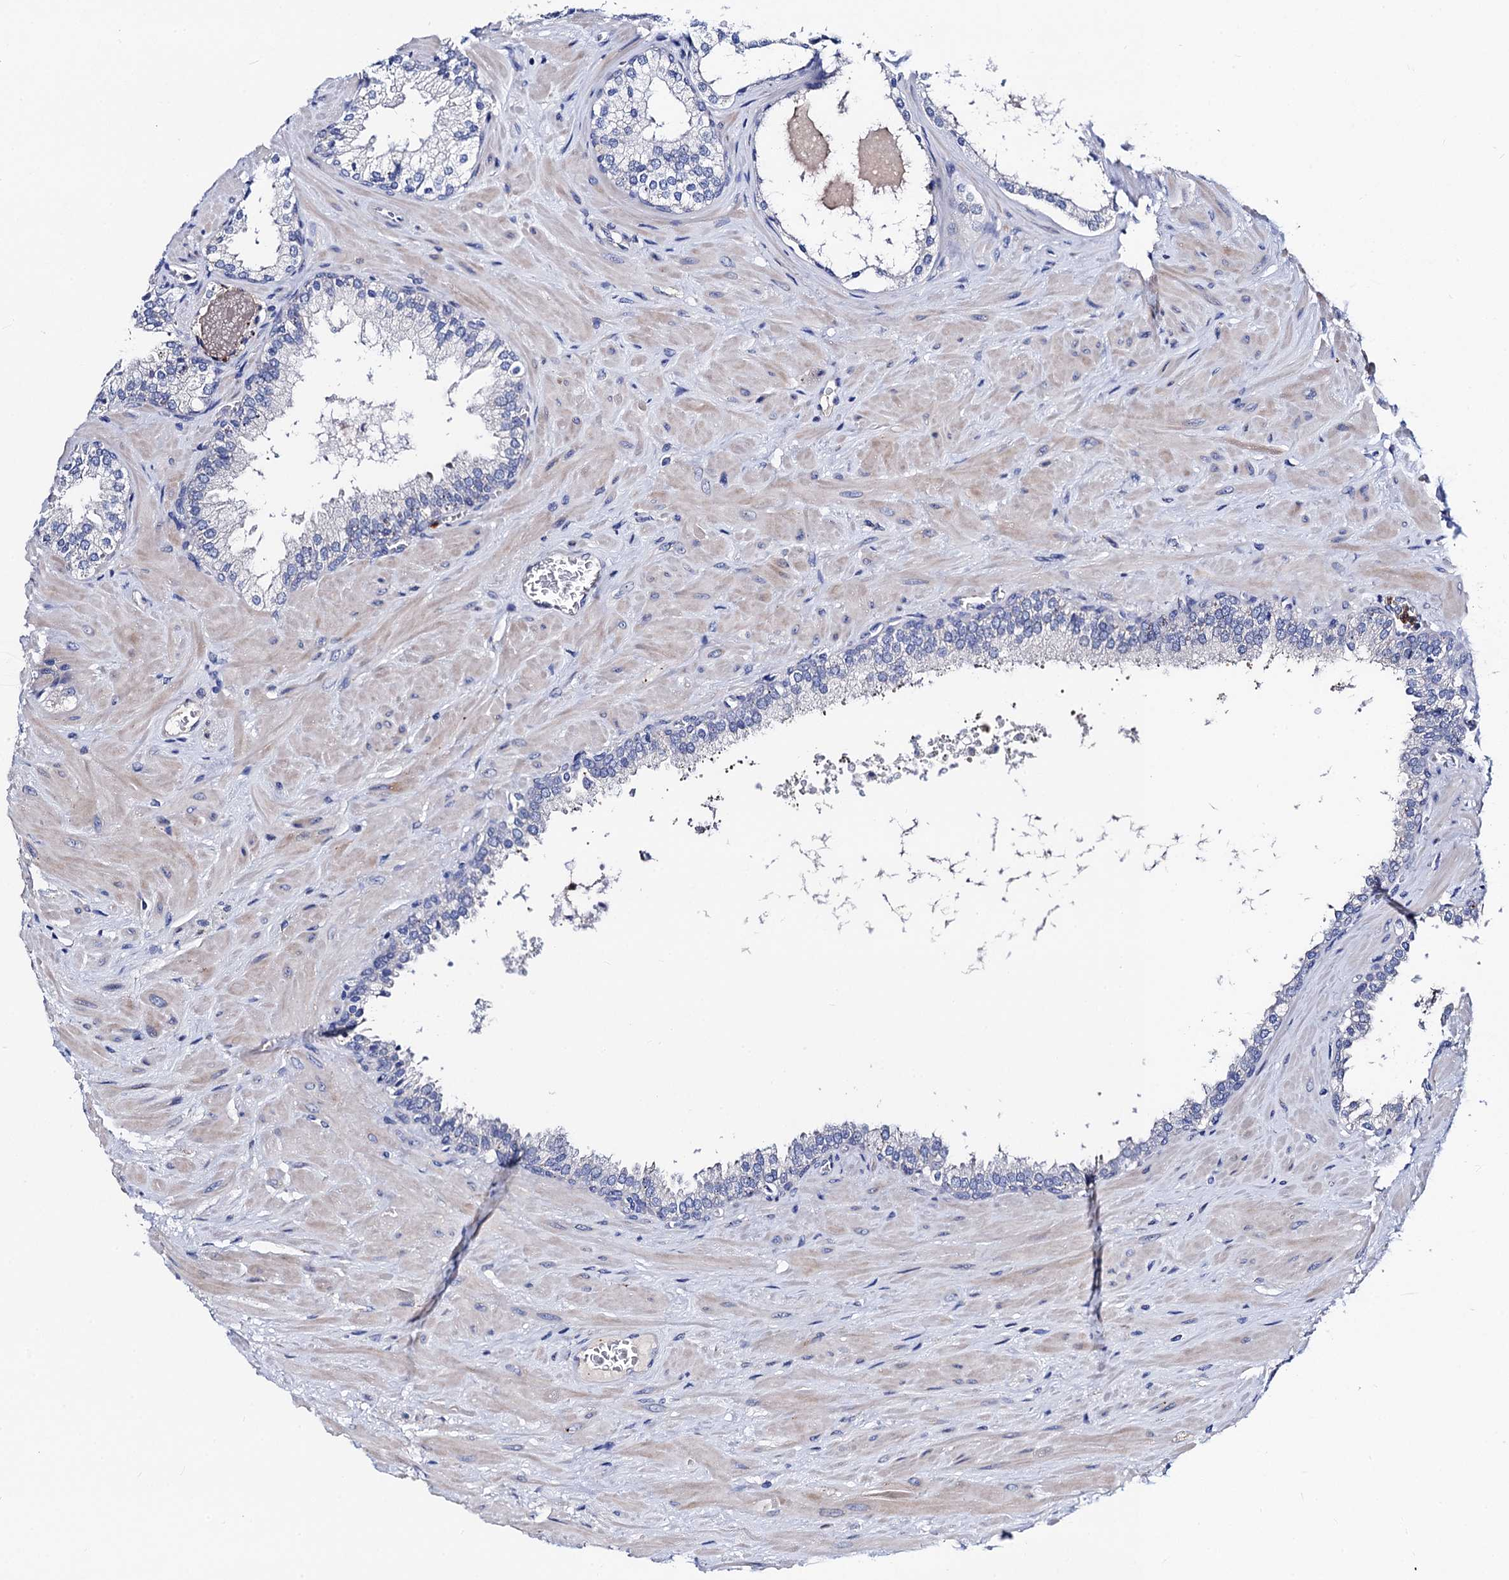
{"staining": {"intensity": "negative", "quantity": "none", "location": "none"}, "tissue": "prostate cancer", "cell_type": "Tumor cells", "image_type": "cancer", "snomed": [{"axis": "morphology", "description": "Adenocarcinoma, High grade"}, {"axis": "topography", "description": "Prostate"}], "caption": "Immunohistochemistry of prostate cancer exhibits no staining in tumor cells.", "gene": "FREM3", "patient": {"sex": "male", "age": 64}}